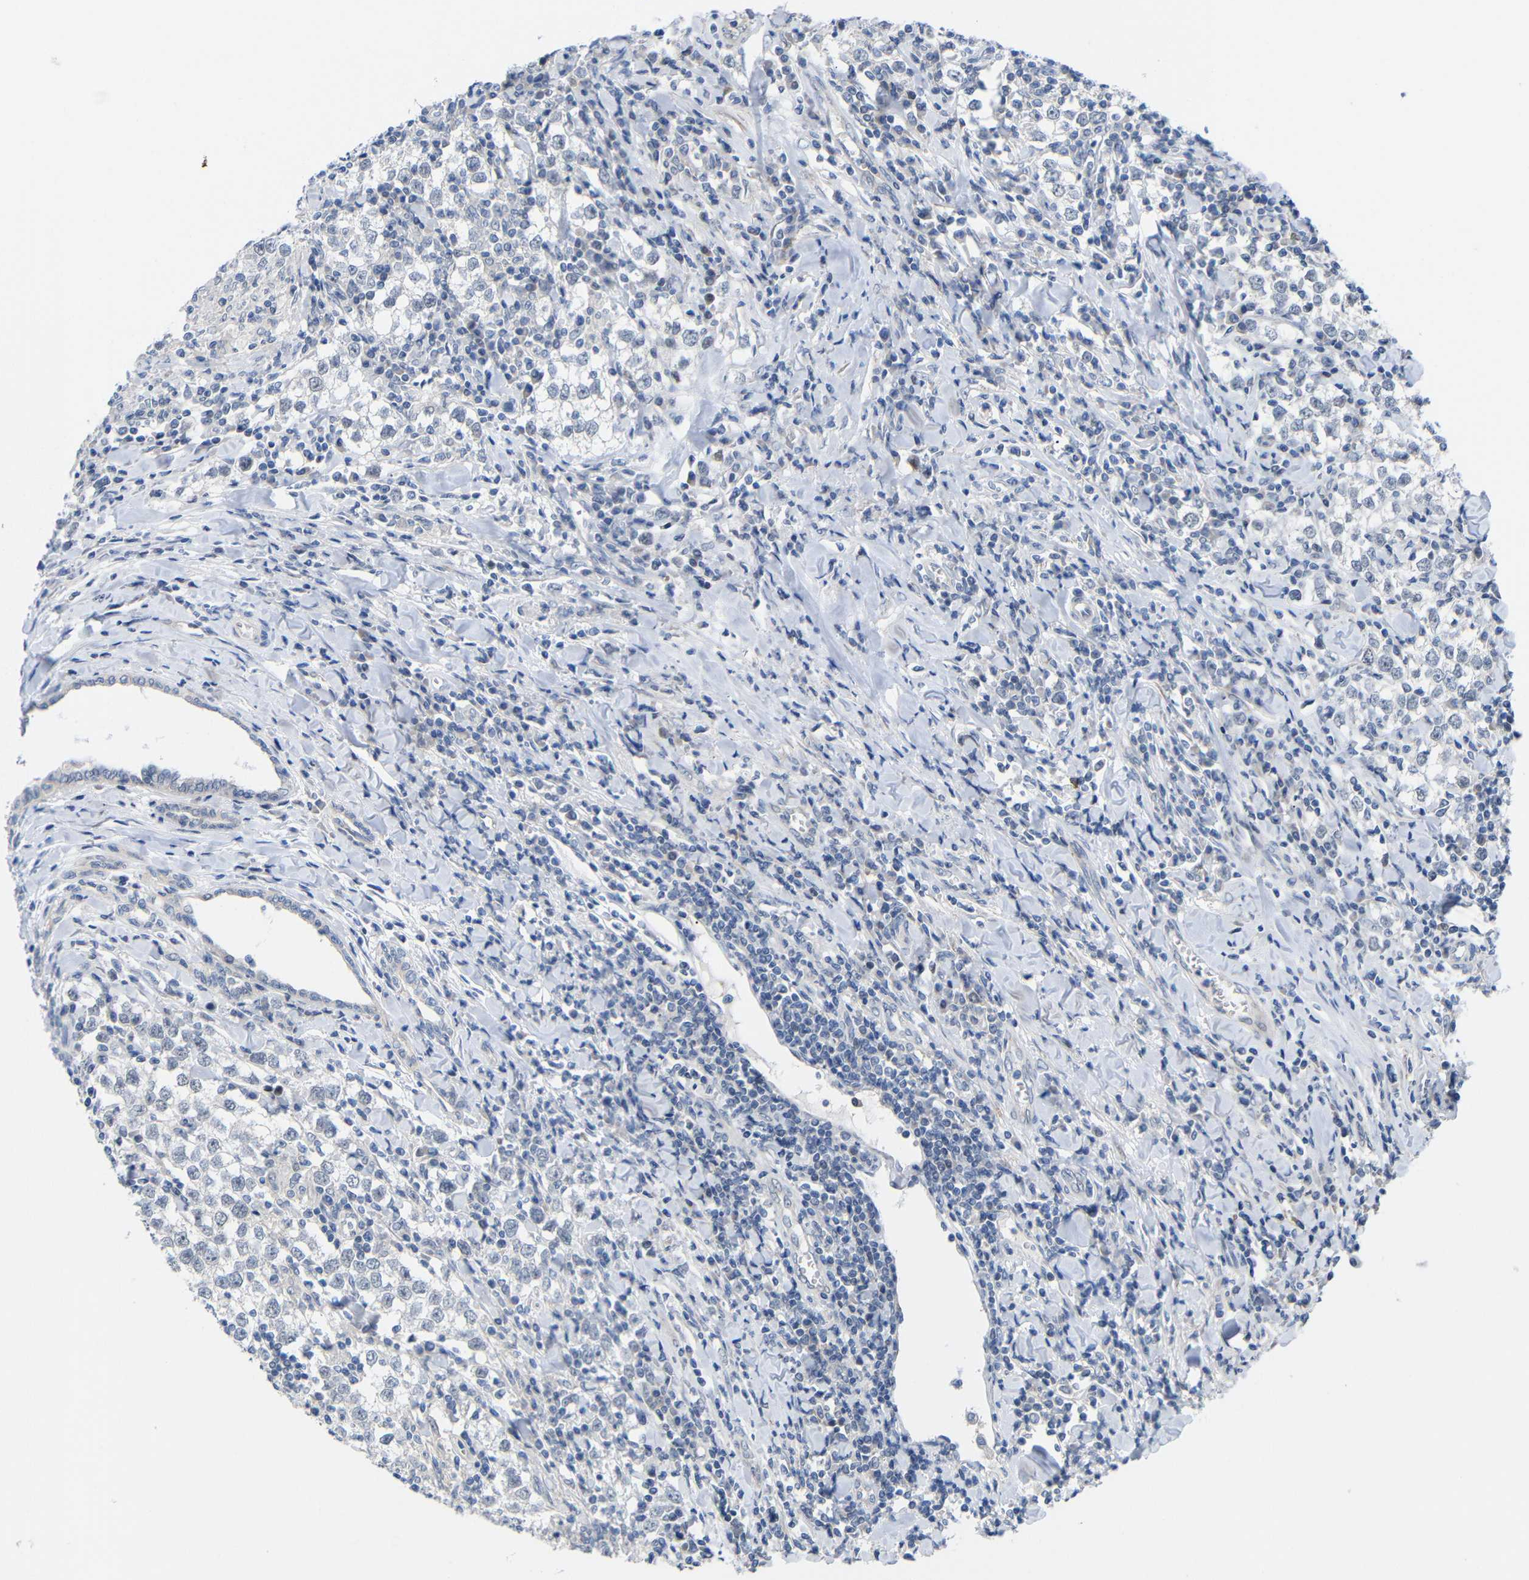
{"staining": {"intensity": "negative", "quantity": "none", "location": "none"}, "tissue": "testis cancer", "cell_type": "Tumor cells", "image_type": "cancer", "snomed": [{"axis": "morphology", "description": "Seminoma, NOS"}, {"axis": "morphology", "description": "Carcinoma, Embryonal, NOS"}, {"axis": "topography", "description": "Testis"}], "caption": "This is a image of IHC staining of testis cancer, which shows no expression in tumor cells.", "gene": "CMTM1", "patient": {"sex": "male", "age": 36}}